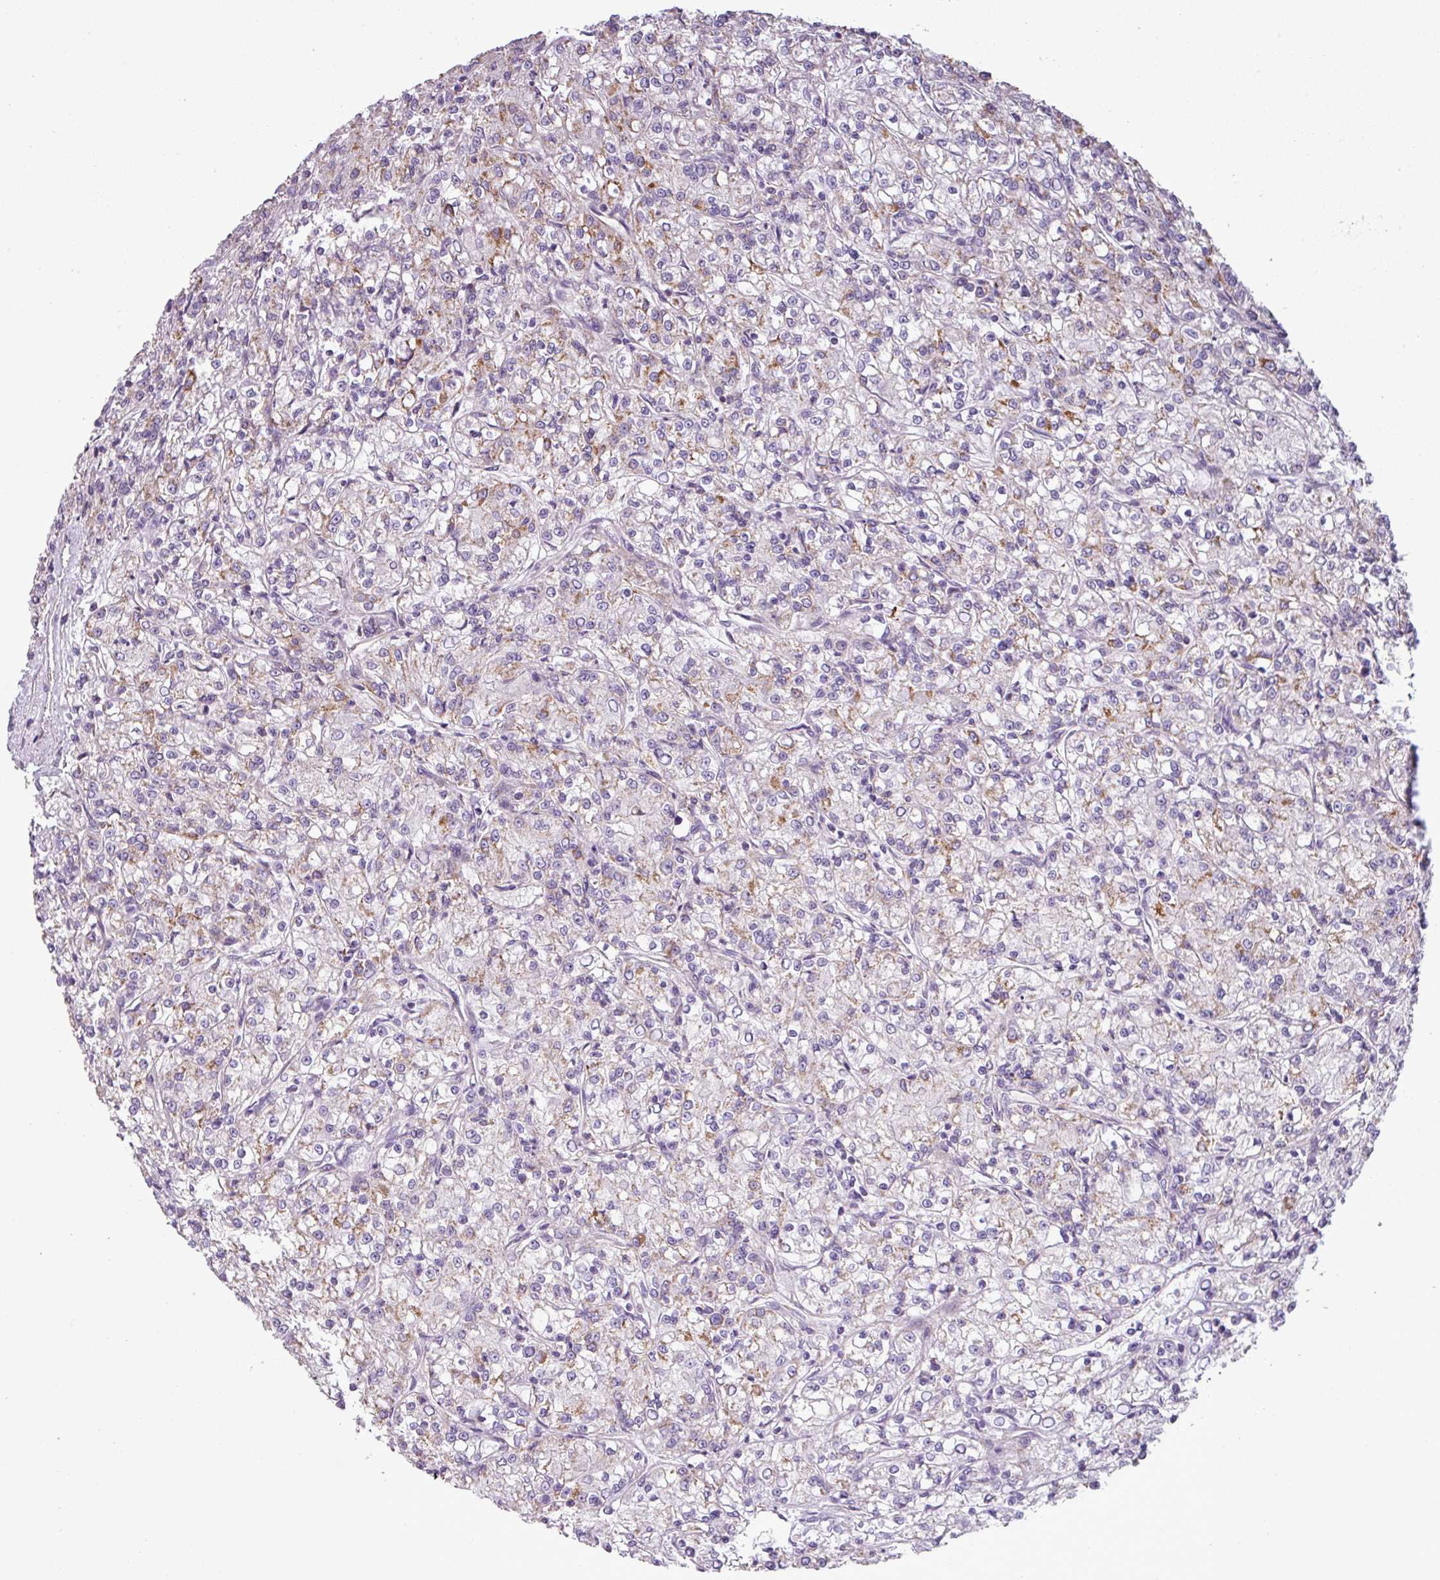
{"staining": {"intensity": "weak", "quantity": "<25%", "location": "cytoplasmic/membranous"}, "tissue": "renal cancer", "cell_type": "Tumor cells", "image_type": "cancer", "snomed": [{"axis": "morphology", "description": "Adenocarcinoma, NOS"}, {"axis": "topography", "description": "Kidney"}], "caption": "This is an IHC micrograph of renal cancer. There is no staining in tumor cells.", "gene": "BTN2A2", "patient": {"sex": "female", "age": 59}}